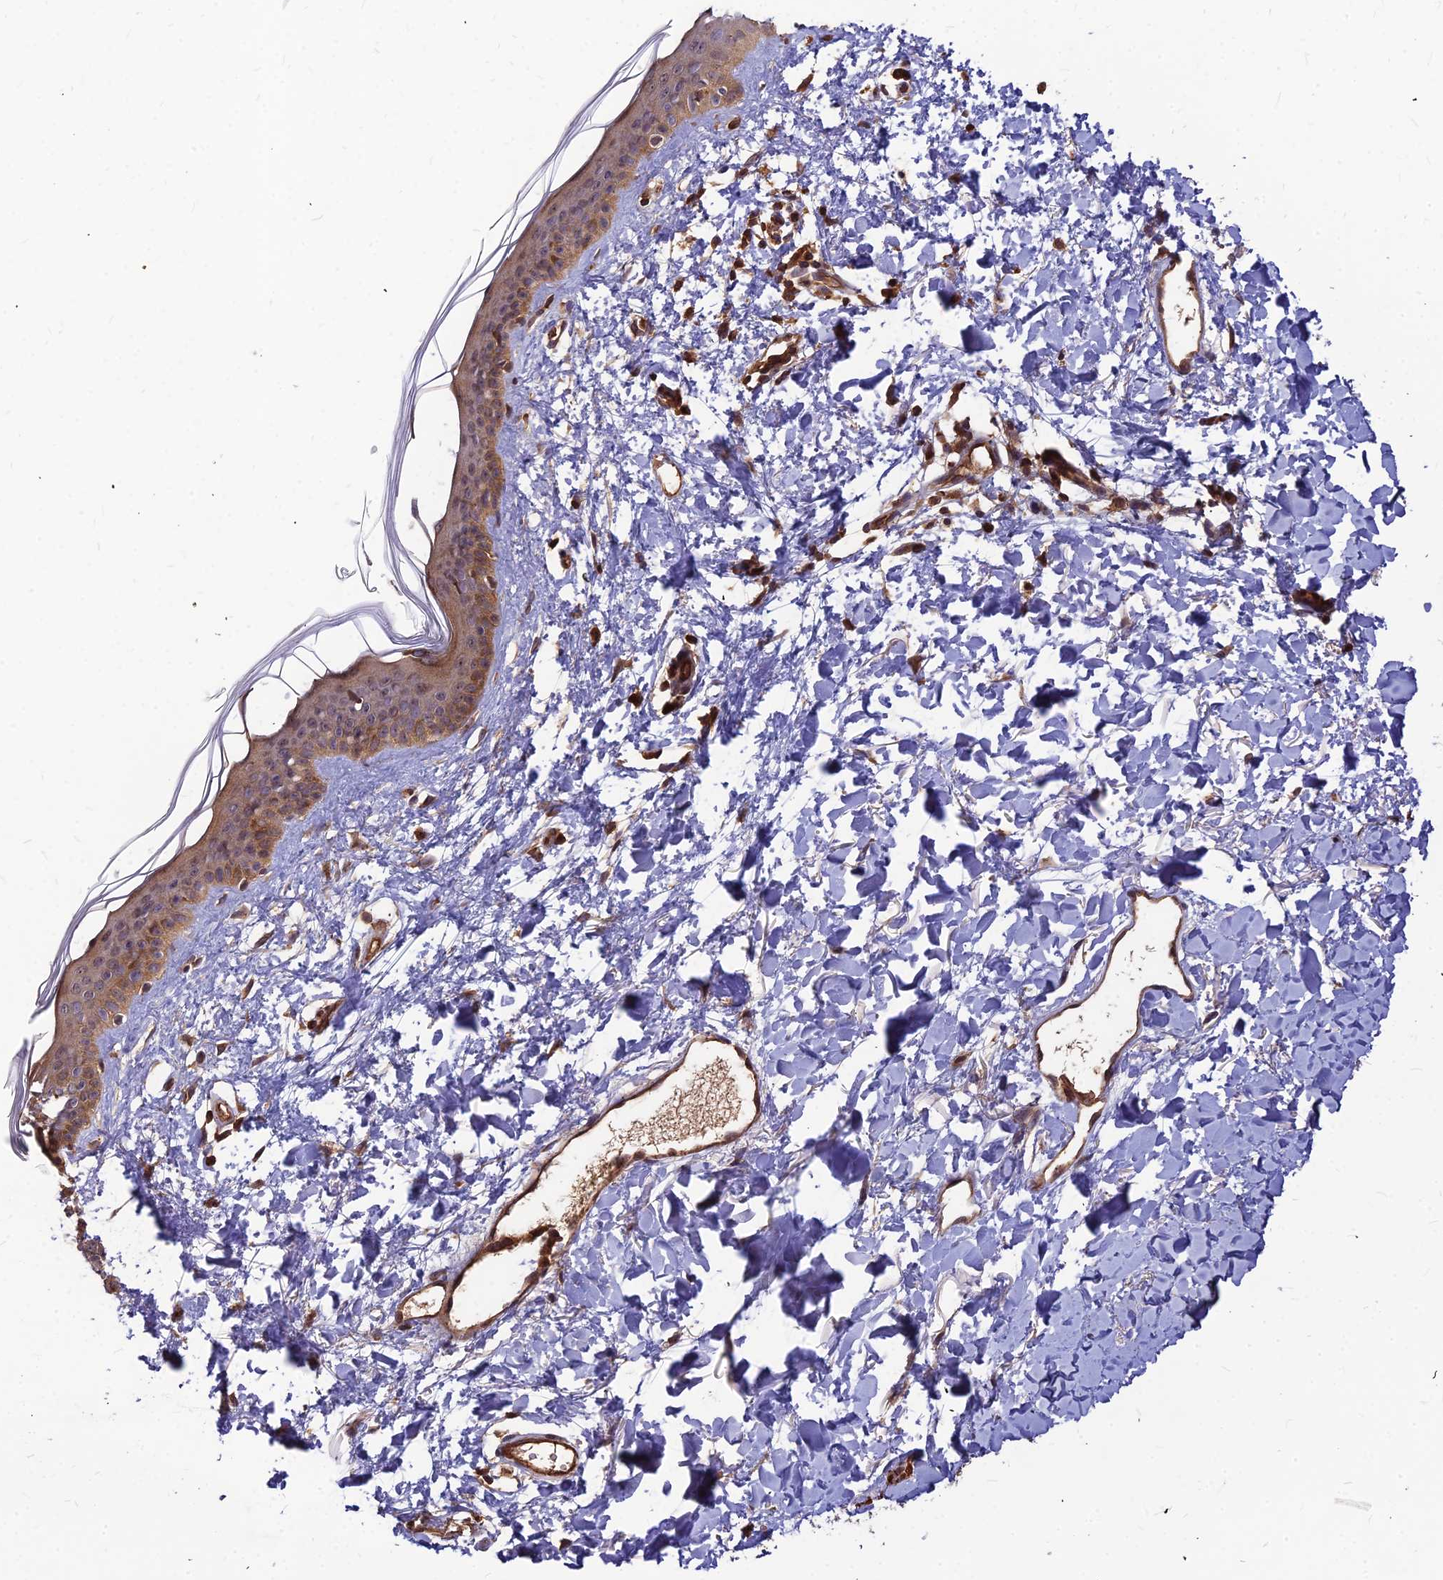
{"staining": {"intensity": "moderate", "quantity": ">75%", "location": "cytoplasmic/membranous,nuclear"}, "tissue": "skin", "cell_type": "Fibroblasts", "image_type": "normal", "snomed": [{"axis": "morphology", "description": "Normal tissue, NOS"}, {"axis": "topography", "description": "Skin"}], "caption": "High-magnification brightfield microscopy of benign skin stained with DAB (brown) and counterstained with hematoxylin (blue). fibroblasts exhibit moderate cytoplasmic/membranous,nuclear expression is appreciated in approximately>75% of cells. Immunohistochemistry stains the protein in brown and the nuclei are stained blue.", "gene": "ZNF467", "patient": {"sex": "female", "age": 58}}